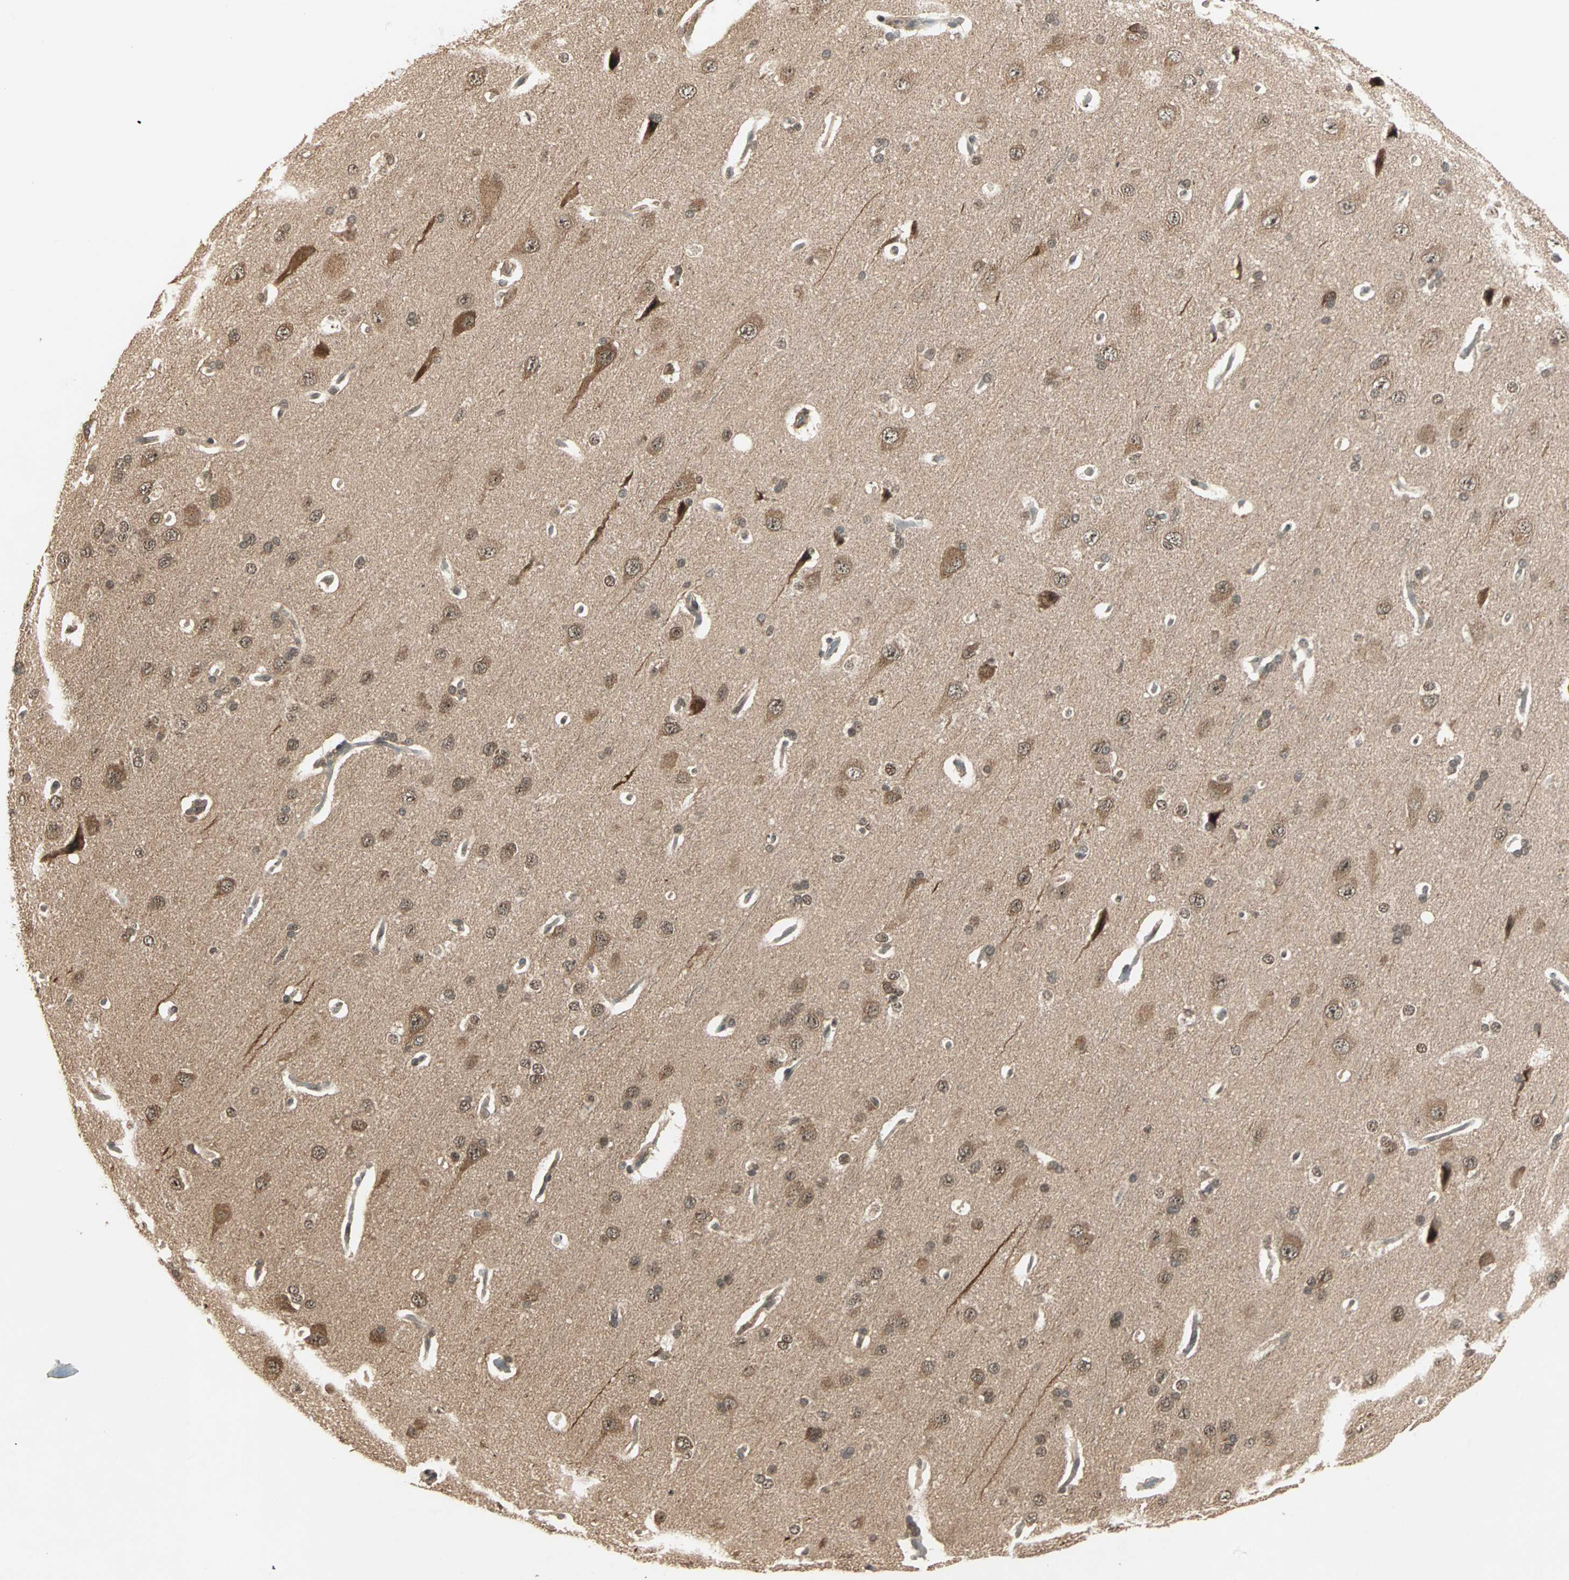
{"staining": {"intensity": "moderate", "quantity": ">75%", "location": "cytoplasmic/membranous,nuclear"}, "tissue": "cerebral cortex", "cell_type": "Endothelial cells", "image_type": "normal", "snomed": [{"axis": "morphology", "description": "Normal tissue, NOS"}, {"axis": "topography", "description": "Cerebral cortex"}], "caption": "Immunohistochemistry (IHC) (DAB (3,3'-diaminobenzidine)) staining of unremarkable human cerebral cortex shows moderate cytoplasmic/membranous,nuclear protein positivity in approximately >75% of endothelial cells.", "gene": "ZSCAN31", "patient": {"sex": "male", "age": 62}}